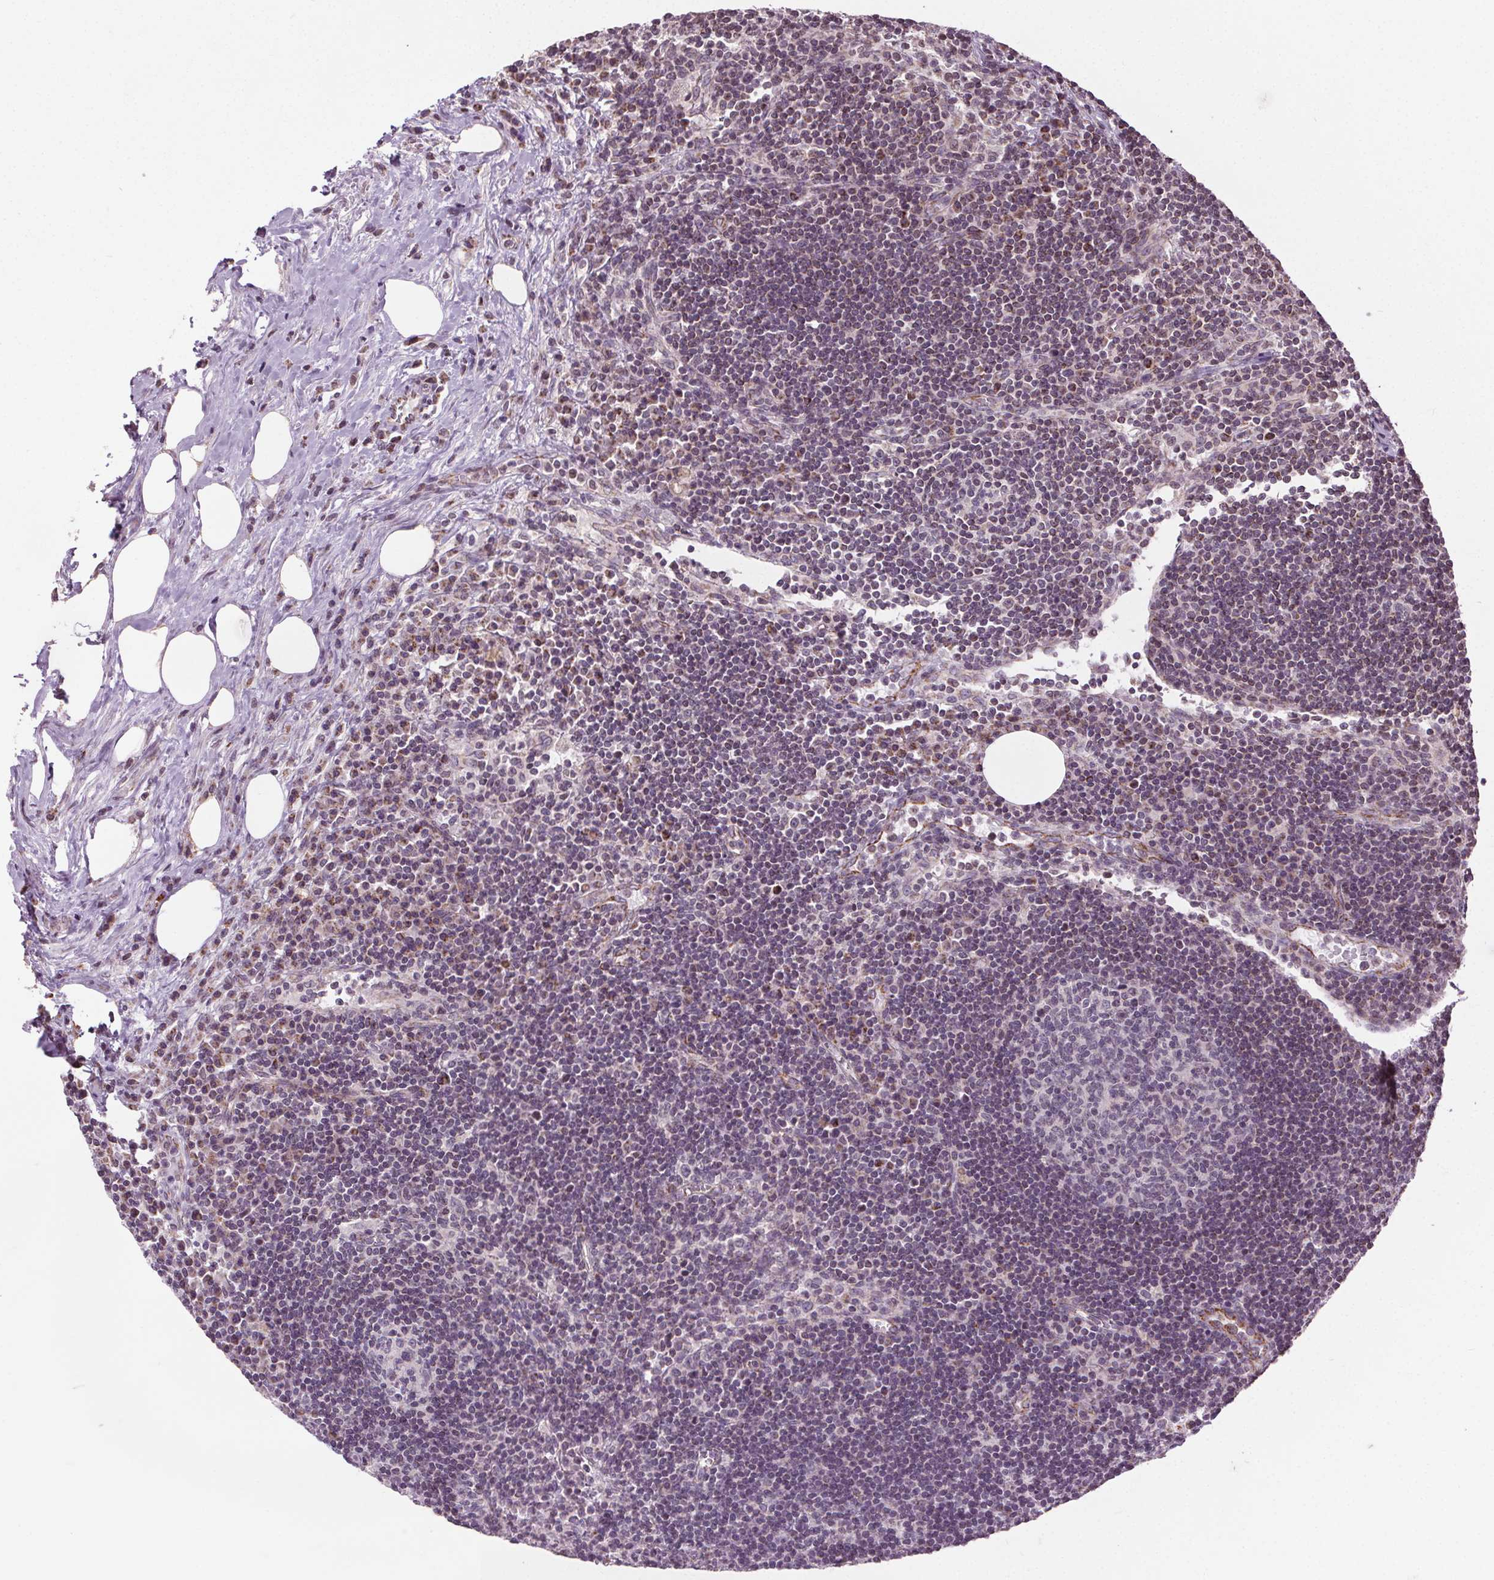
{"staining": {"intensity": "negative", "quantity": "none", "location": "none"}, "tissue": "lymph node", "cell_type": "Germinal center cells", "image_type": "normal", "snomed": [{"axis": "morphology", "description": "Normal tissue, NOS"}, {"axis": "topography", "description": "Lymph node"}], "caption": "Germinal center cells show no significant expression in benign lymph node.", "gene": "LFNG", "patient": {"sex": "male", "age": 67}}